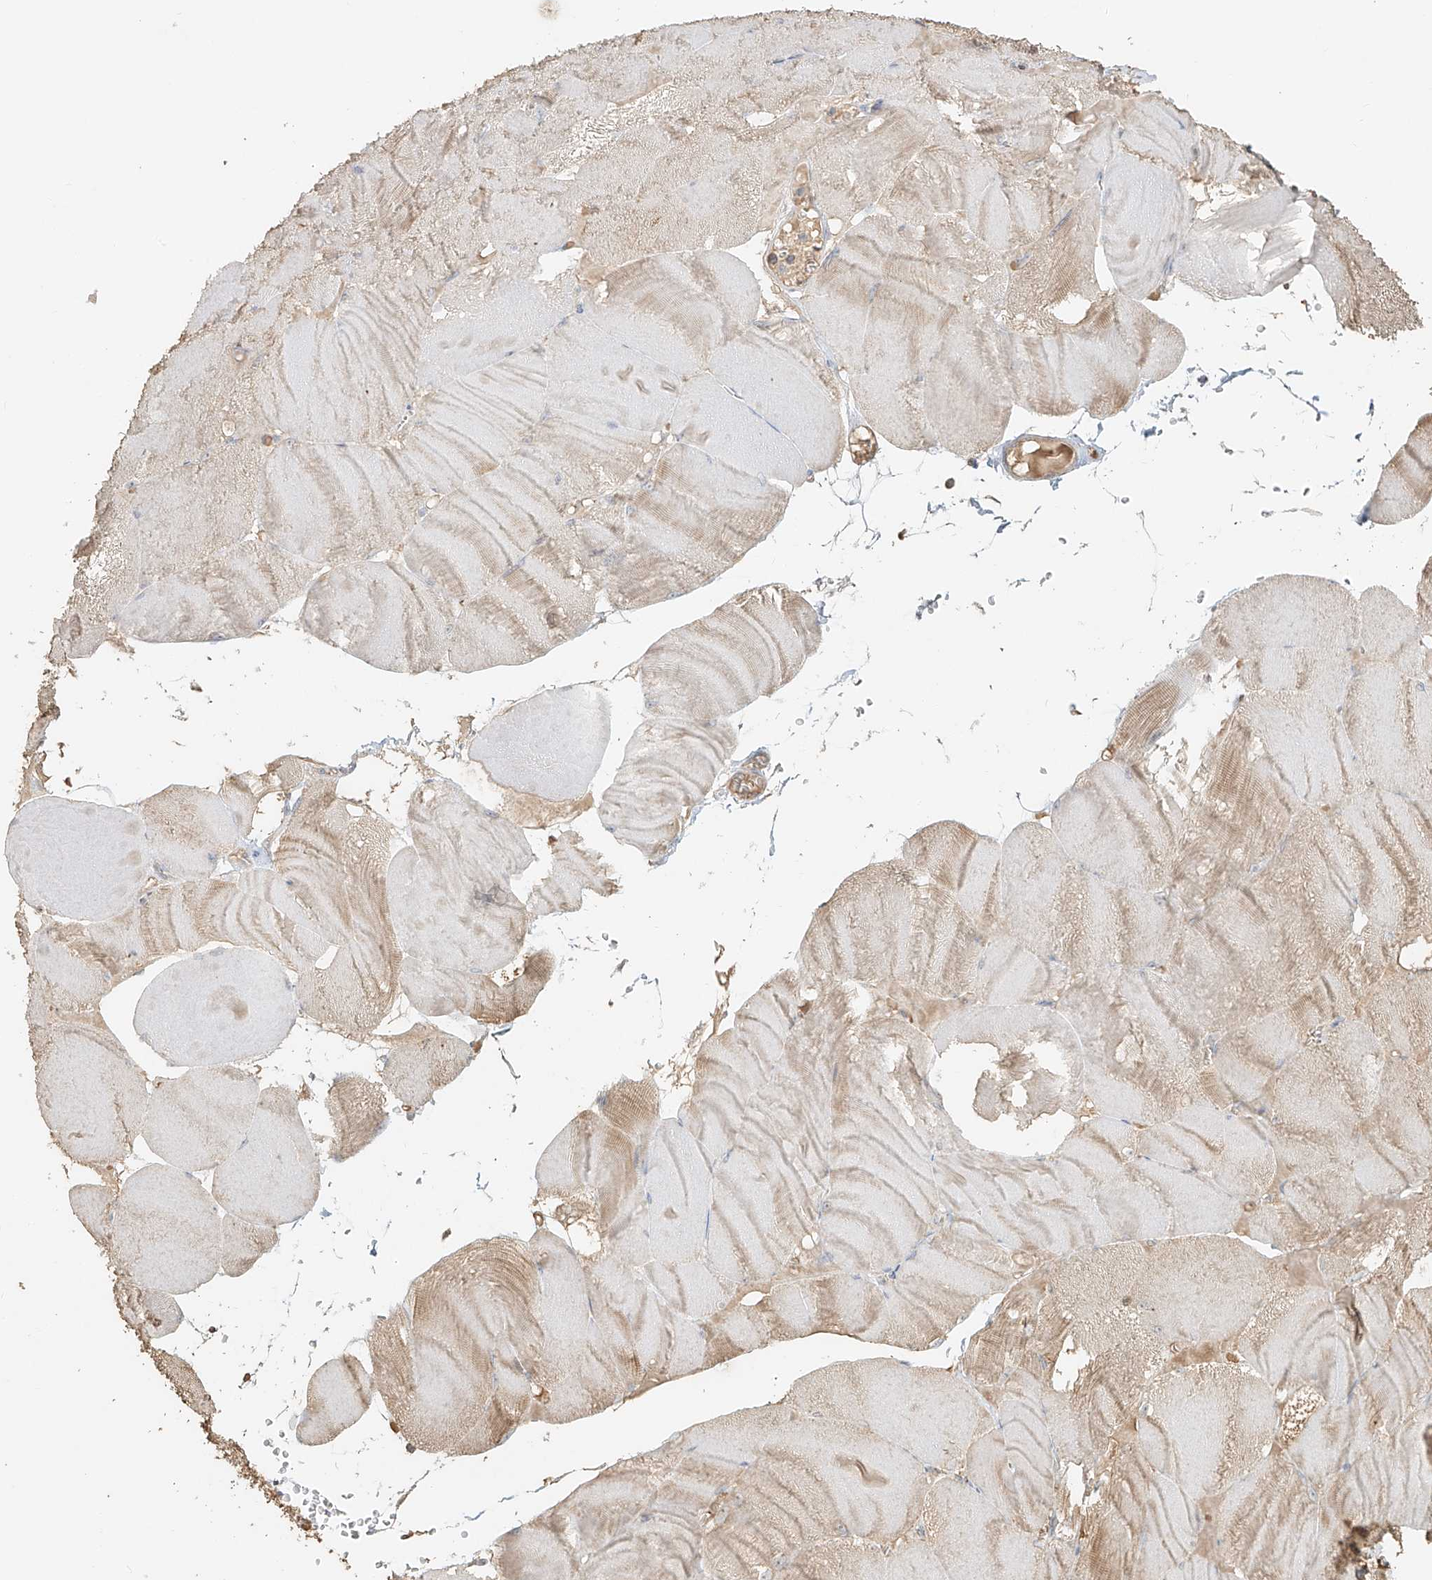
{"staining": {"intensity": "weak", "quantity": "<25%", "location": "cytoplasmic/membranous"}, "tissue": "skeletal muscle", "cell_type": "Myocytes", "image_type": "normal", "snomed": [{"axis": "morphology", "description": "Normal tissue, NOS"}, {"axis": "morphology", "description": "Basal cell carcinoma"}, {"axis": "topography", "description": "Skeletal muscle"}], "caption": "This is an IHC image of normal skeletal muscle. There is no positivity in myocytes.", "gene": "NPHS1", "patient": {"sex": "female", "age": 64}}